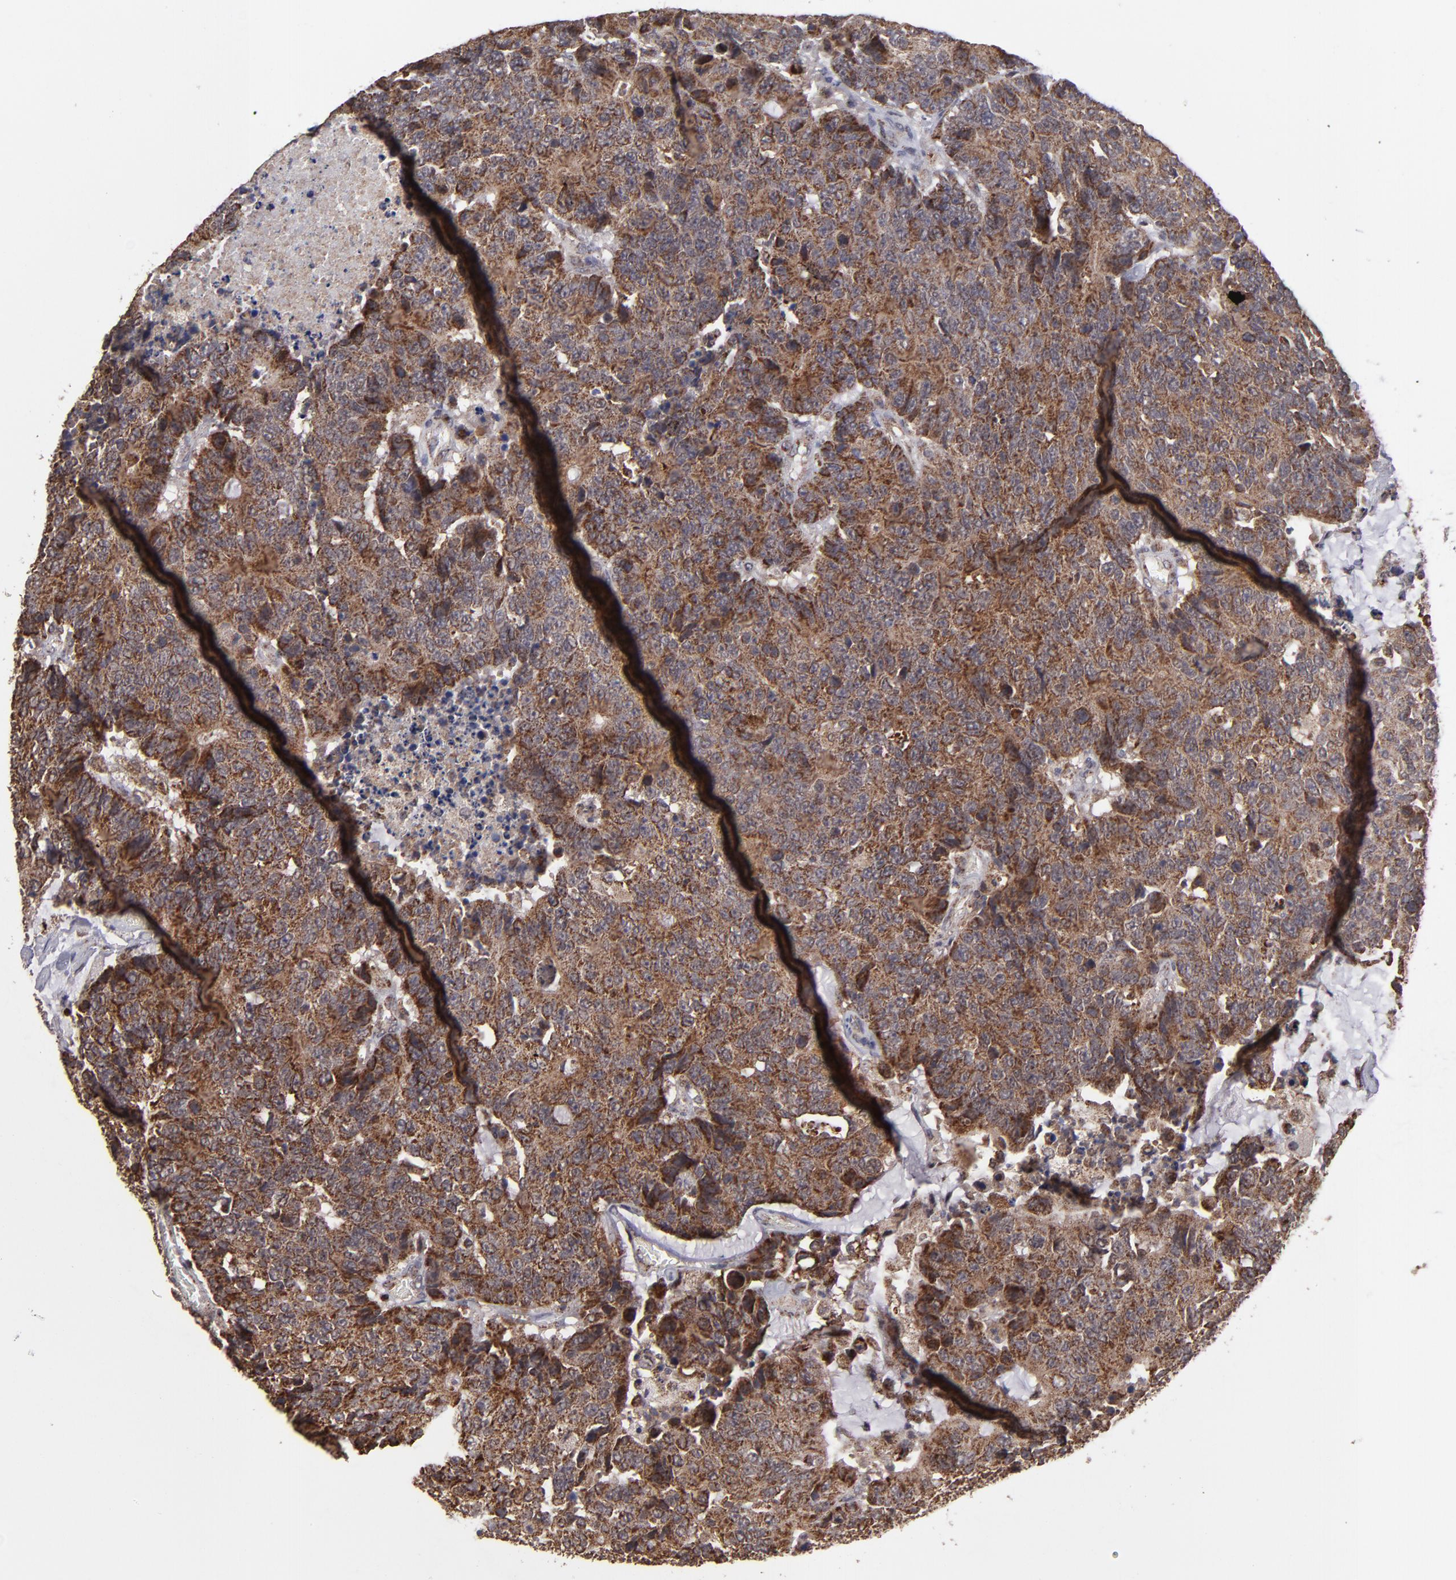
{"staining": {"intensity": "moderate", "quantity": ">75%", "location": "cytoplasmic/membranous"}, "tissue": "colorectal cancer", "cell_type": "Tumor cells", "image_type": "cancer", "snomed": [{"axis": "morphology", "description": "Adenocarcinoma, NOS"}, {"axis": "topography", "description": "Colon"}], "caption": "There is medium levels of moderate cytoplasmic/membranous expression in tumor cells of adenocarcinoma (colorectal), as demonstrated by immunohistochemical staining (brown color).", "gene": "SLC15A1", "patient": {"sex": "female", "age": 86}}